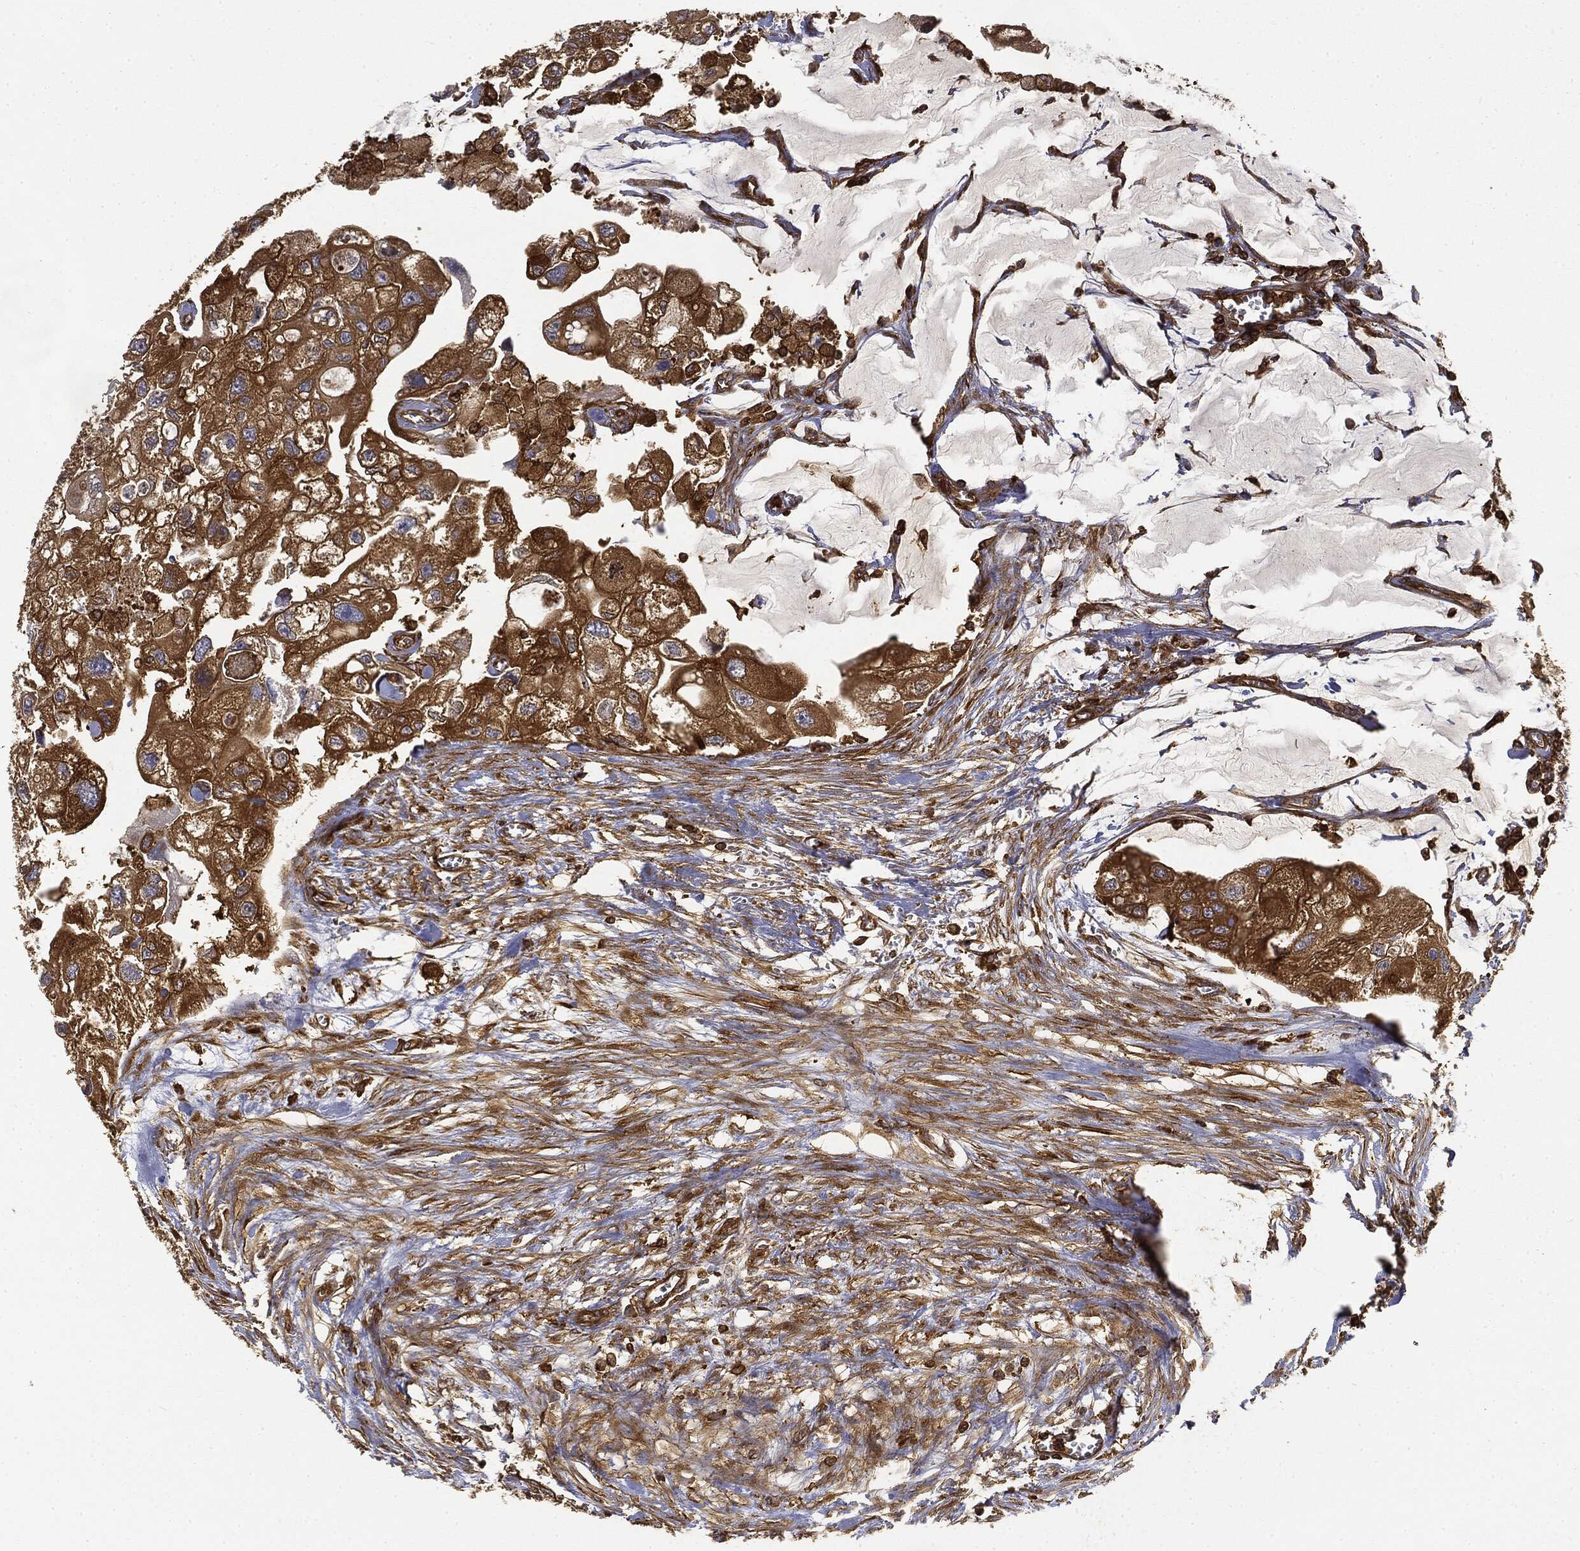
{"staining": {"intensity": "strong", "quantity": ">75%", "location": "cytoplasmic/membranous"}, "tissue": "urothelial cancer", "cell_type": "Tumor cells", "image_type": "cancer", "snomed": [{"axis": "morphology", "description": "Urothelial carcinoma, High grade"}, {"axis": "topography", "description": "Urinary bladder"}], "caption": "High-power microscopy captured an immunohistochemistry micrograph of urothelial cancer, revealing strong cytoplasmic/membranous expression in approximately >75% of tumor cells. Nuclei are stained in blue.", "gene": "WDR1", "patient": {"sex": "male", "age": 59}}